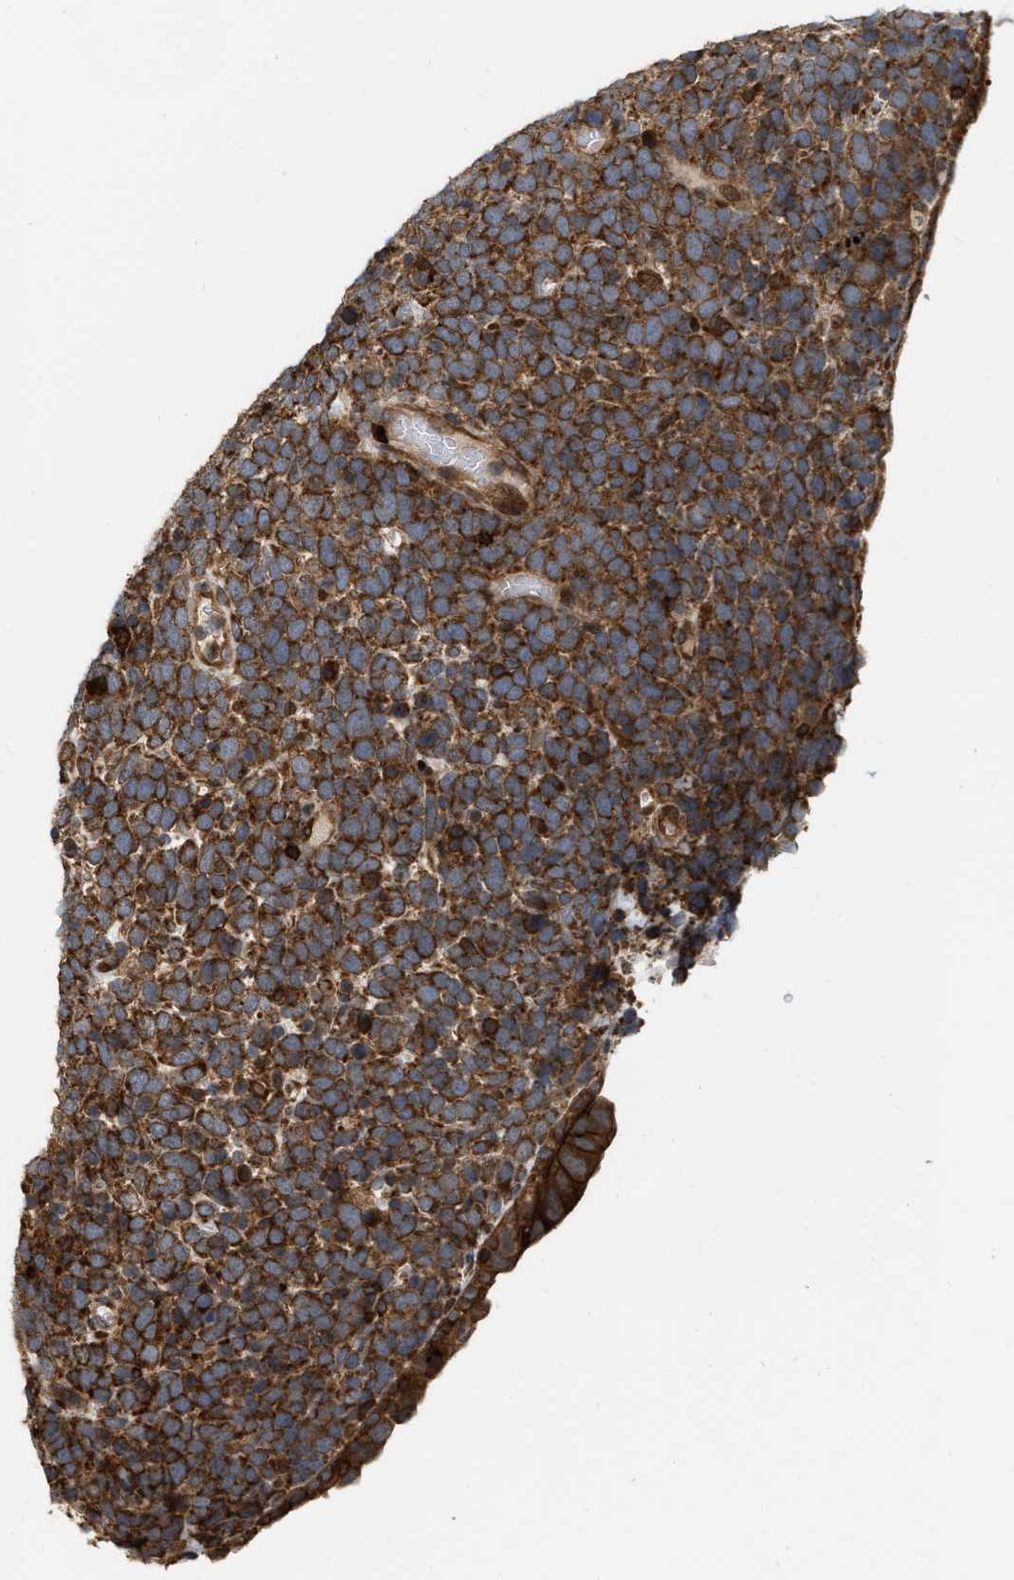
{"staining": {"intensity": "strong", "quantity": ">75%", "location": "cytoplasmic/membranous"}, "tissue": "urothelial cancer", "cell_type": "Tumor cells", "image_type": "cancer", "snomed": [{"axis": "morphology", "description": "Urothelial carcinoma, High grade"}, {"axis": "topography", "description": "Urinary bladder"}], "caption": "The immunohistochemical stain labels strong cytoplasmic/membranous expression in tumor cells of high-grade urothelial carcinoma tissue. Using DAB (brown) and hematoxylin (blue) stains, captured at high magnification using brightfield microscopy.", "gene": "IQCE", "patient": {"sex": "female", "age": 82}}